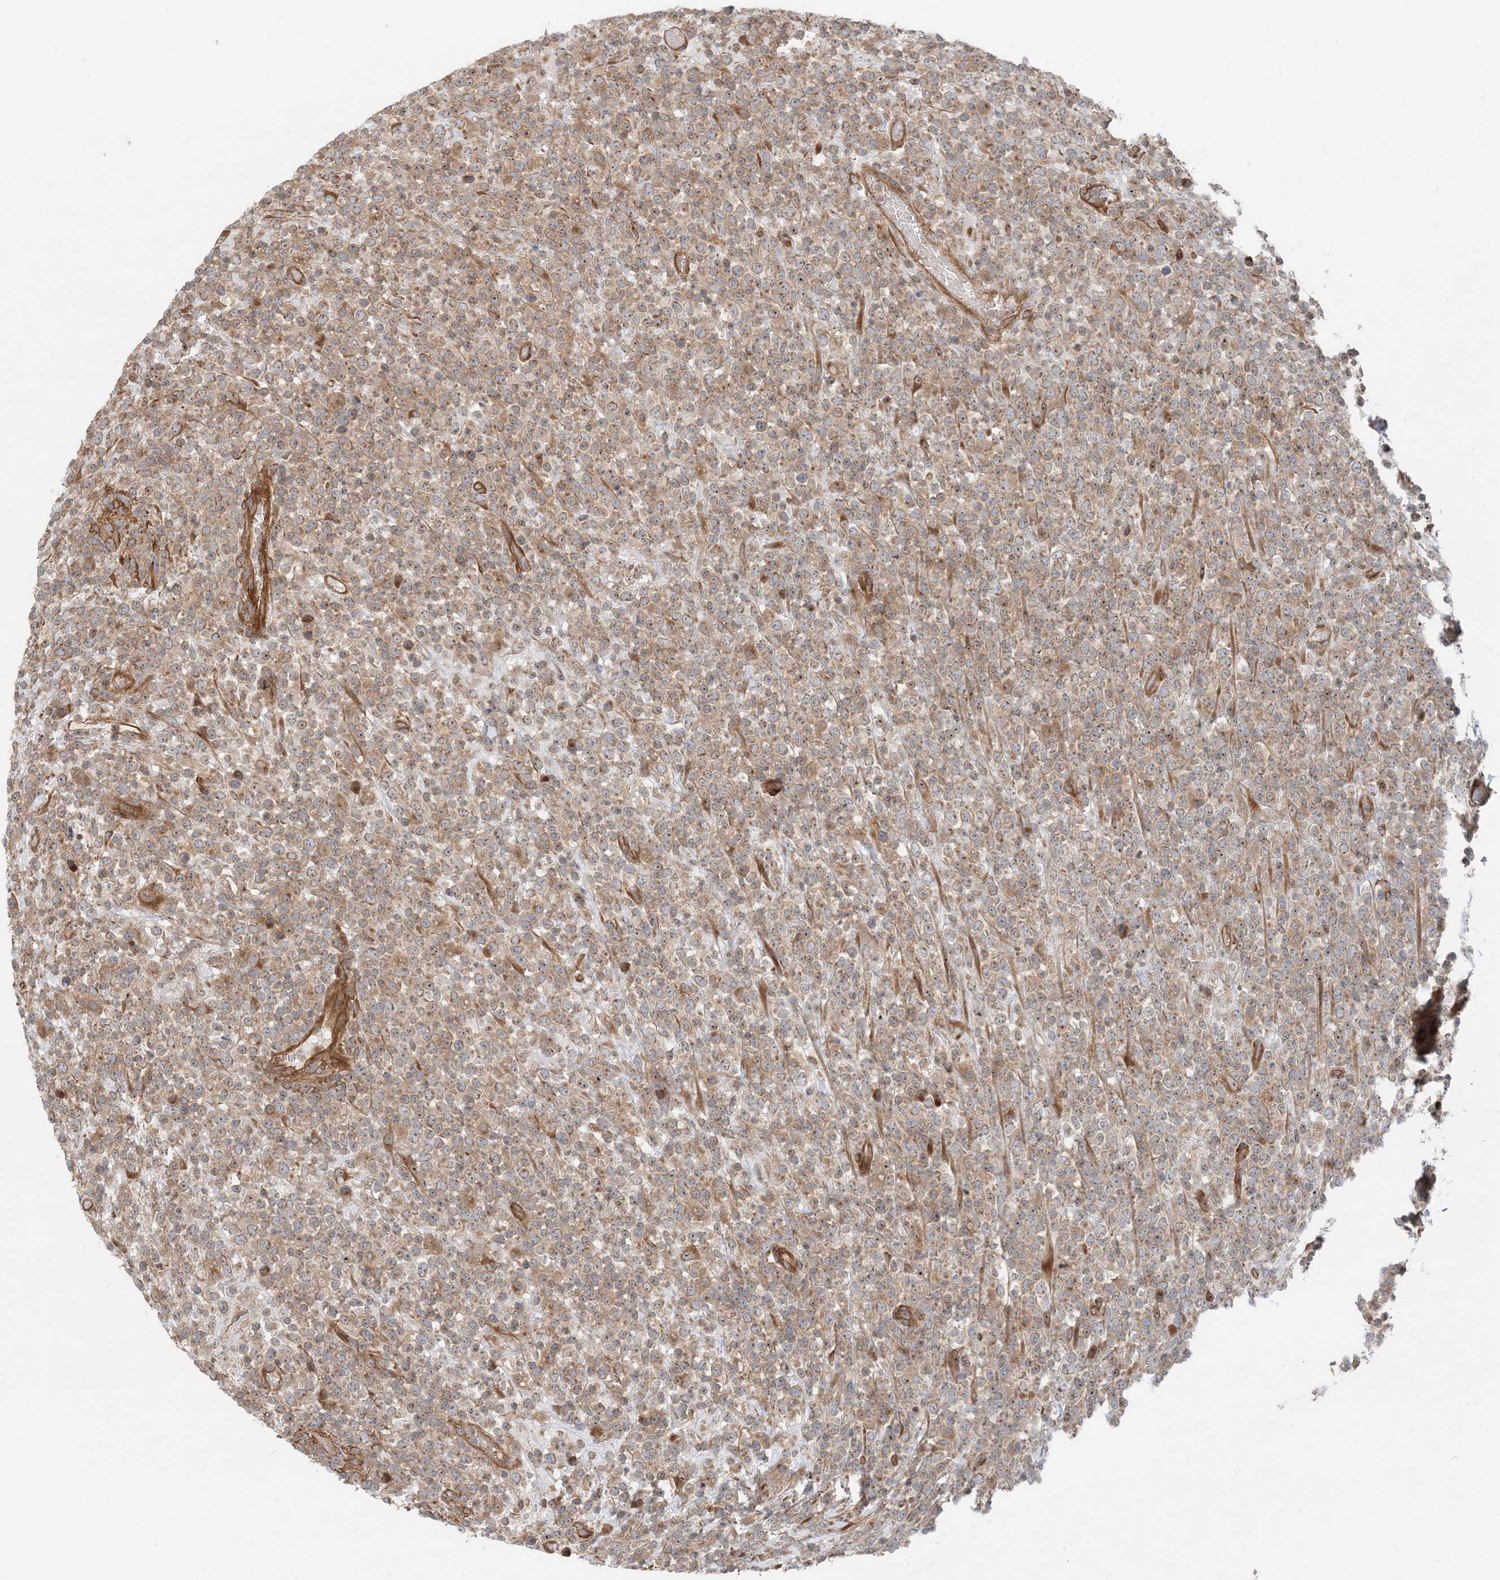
{"staining": {"intensity": "moderate", "quantity": ">75%", "location": "cytoplasmic/membranous"}, "tissue": "lymphoma", "cell_type": "Tumor cells", "image_type": "cancer", "snomed": [{"axis": "morphology", "description": "Malignant lymphoma, non-Hodgkin's type, High grade"}, {"axis": "topography", "description": "Colon"}], "caption": "Protein staining exhibits moderate cytoplasmic/membranous positivity in about >75% of tumor cells in malignant lymphoma, non-Hodgkin's type (high-grade). (DAB (3,3'-diaminobenzidine) = brown stain, brightfield microscopy at high magnification).", "gene": "MYL5", "patient": {"sex": "female", "age": 53}}